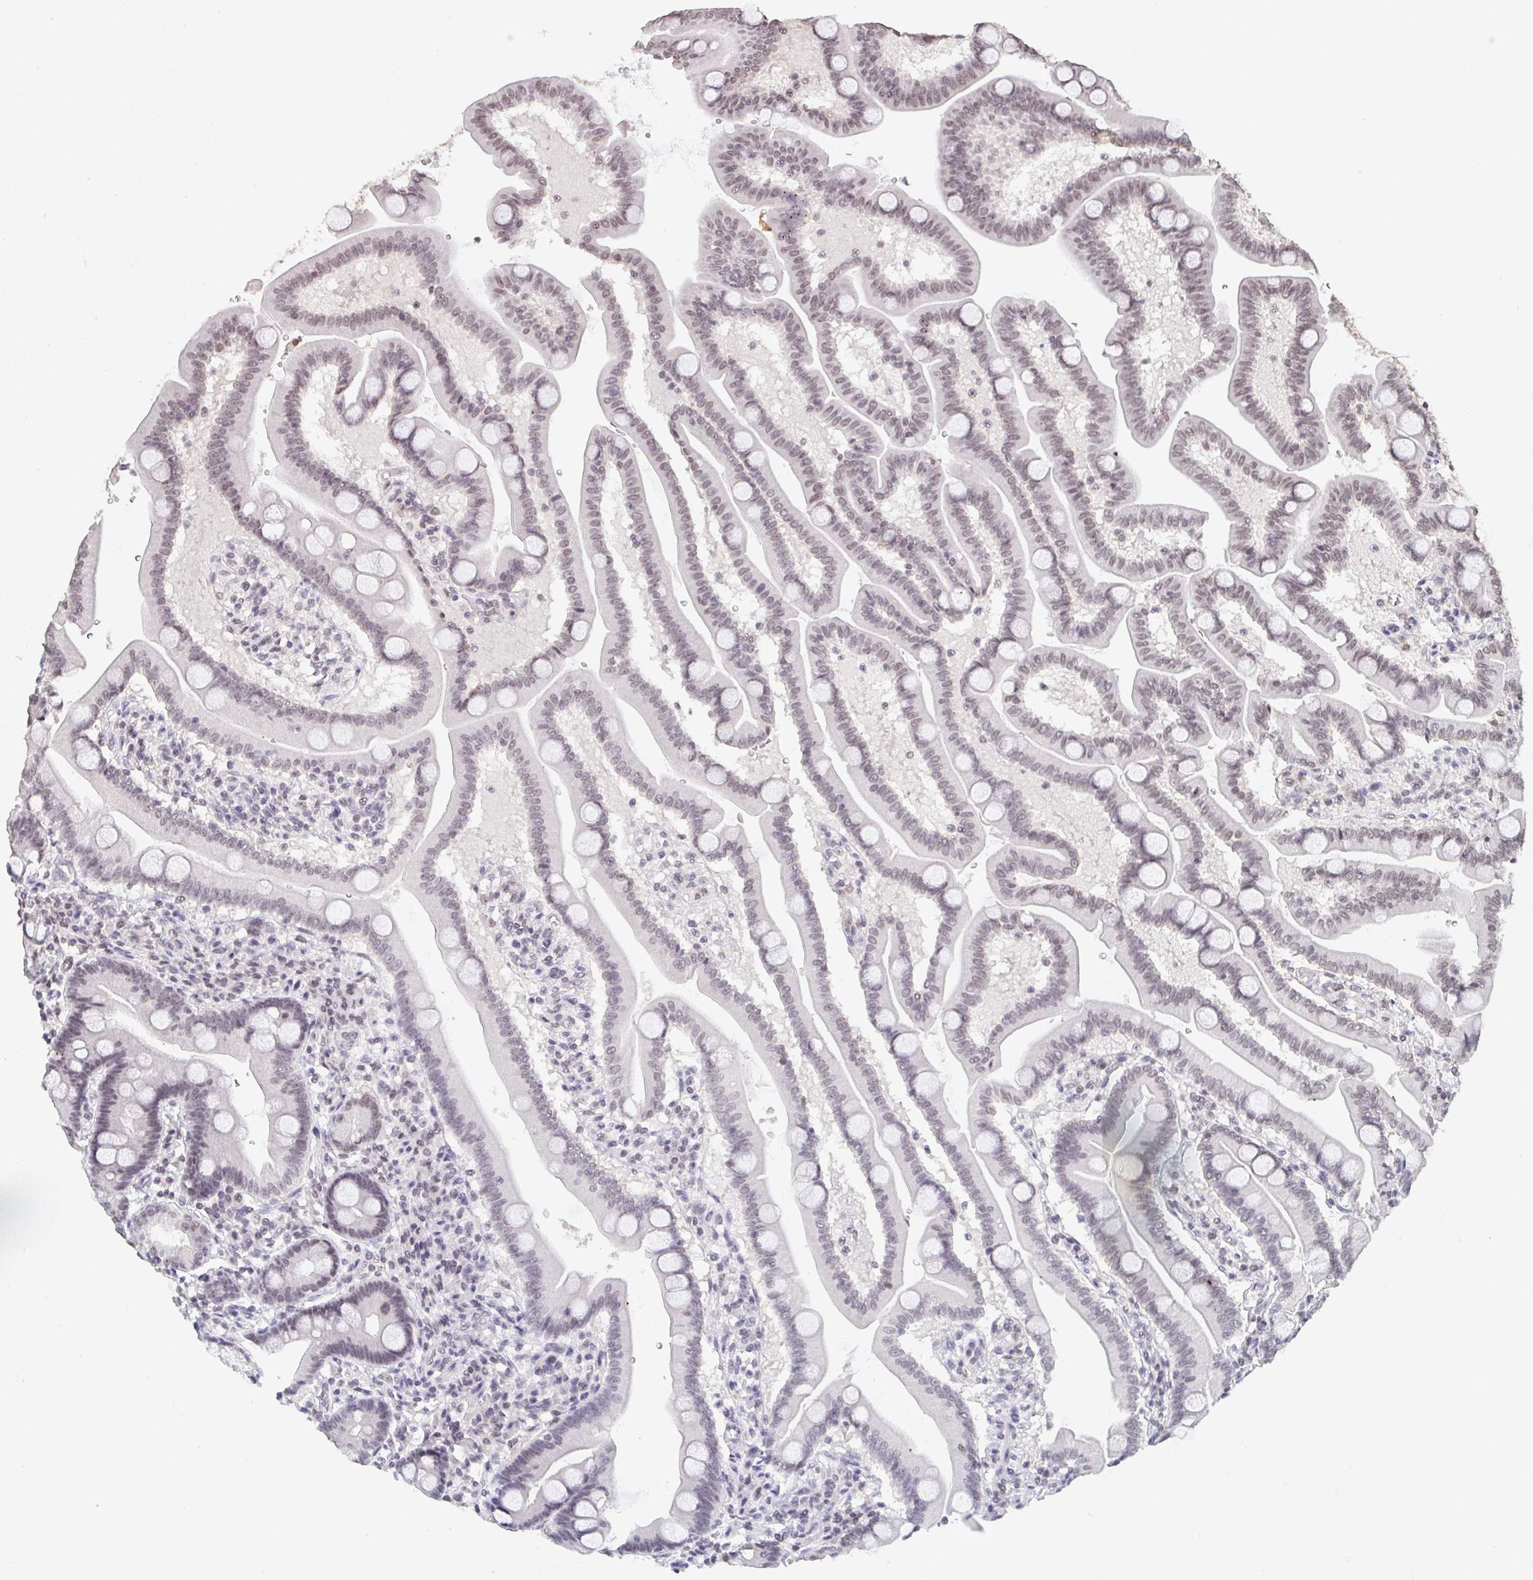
{"staining": {"intensity": "weak", "quantity": ">75%", "location": "nuclear"}, "tissue": "duodenum", "cell_type": "Glandular cells", "image_type": "normal", "snomed": [{"axis": "morphology", "description": "Normal tissue, NOS"}, {"axis": "topography", "description": "Duodenum"}], "caption": "This histopathology image reveals immunohistochemistry staining of normal human duodenum, with low weak nuclear expression in about >75% of glandular cells.", "gene": "DKC1", "patient": {"sex": "male", "age": 59}}